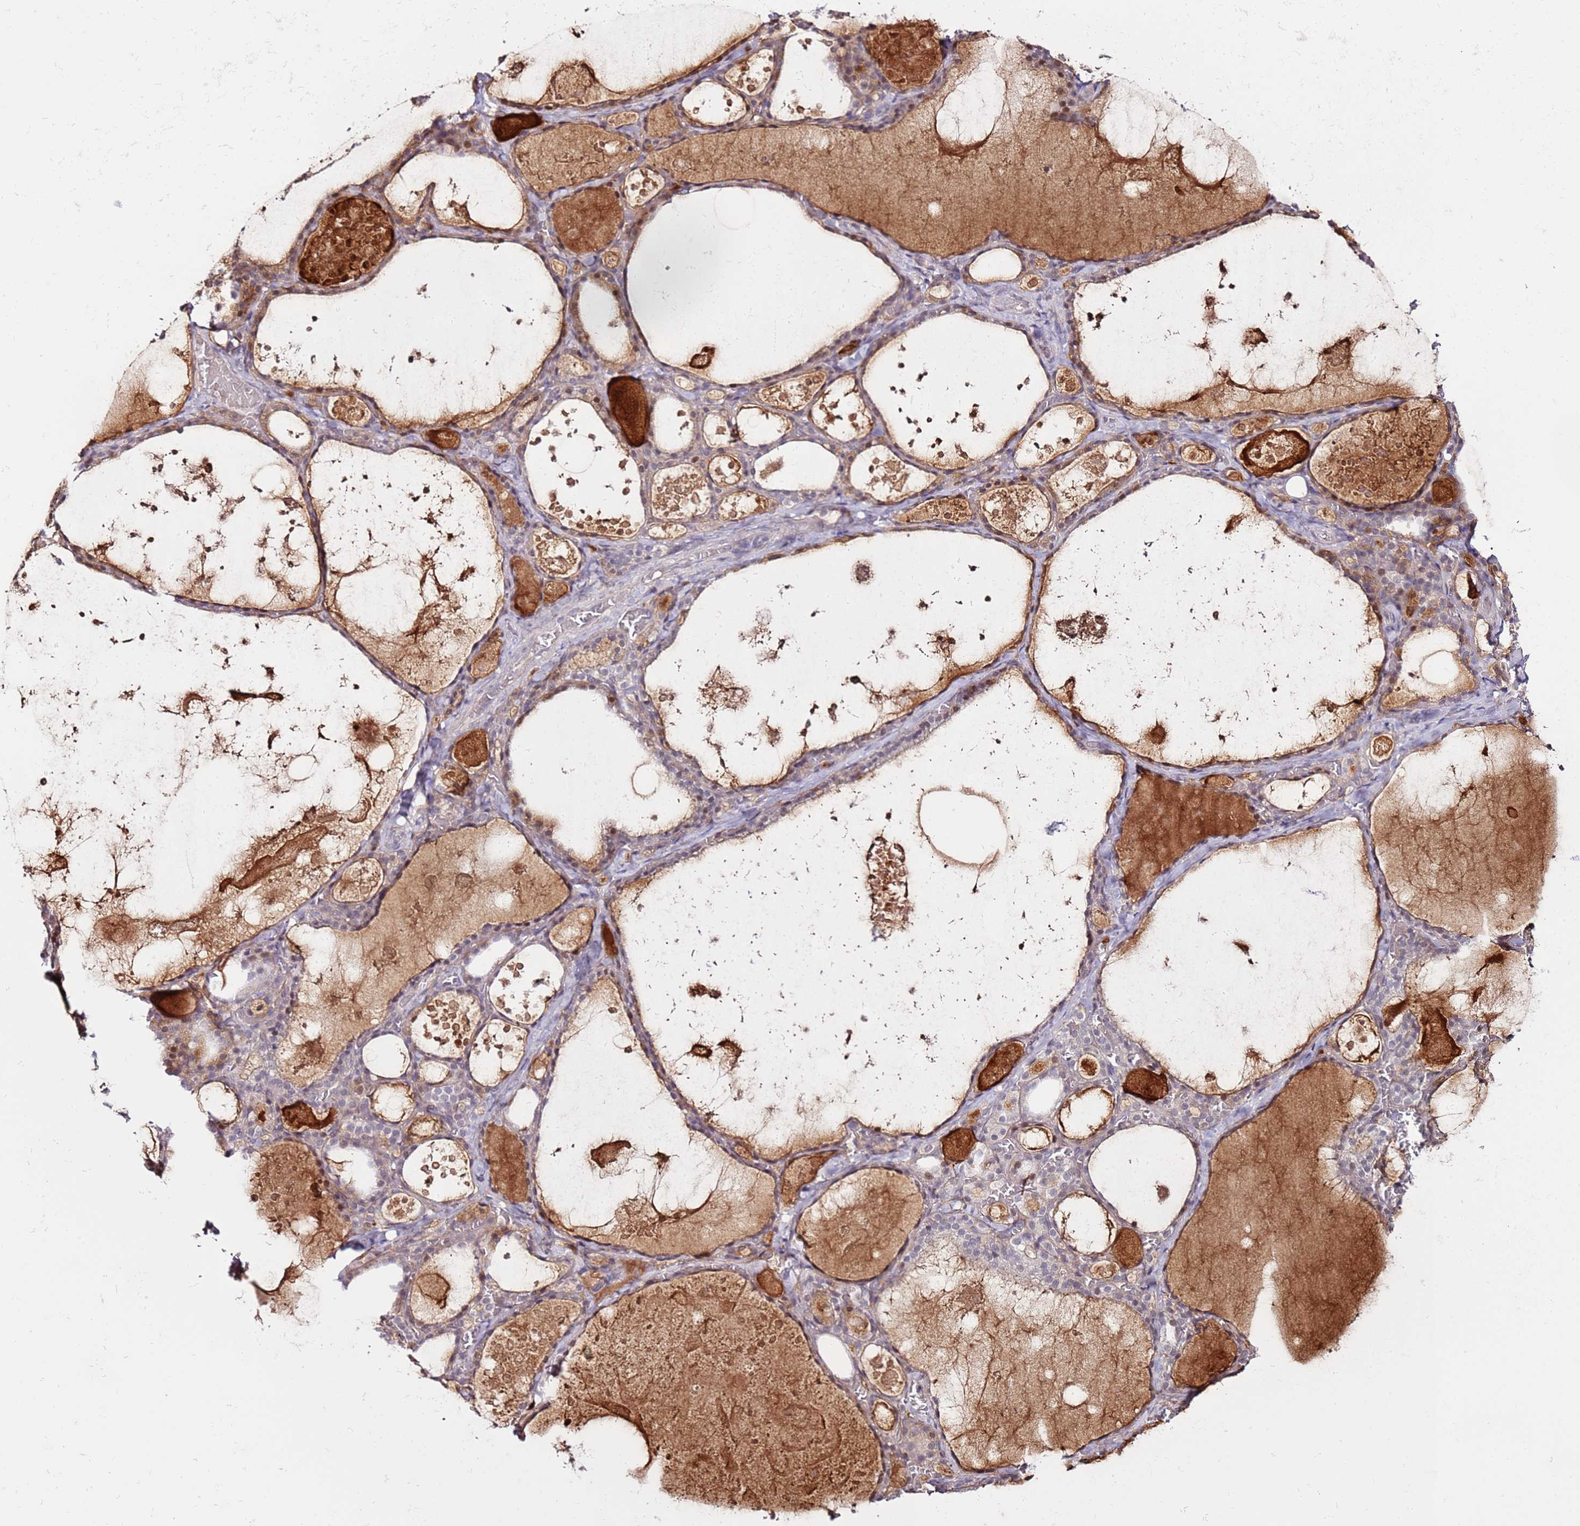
{"staining": {"intensity": "weak", "quantity": "25%-75%", "location": "cytoplasmic/membranous"}, "tissue": "thyroid gland", "cell_type": "Glandular cells", "image_type": "normal", "snomed": [{"axis": "morphology", "description": "Normal tissue, NOS"}, {"axis": "topography", "description": "Thyroid gland"}], "caption": "Thyroid gland stained for a protein (brown) reveals weak cytoplasmic/membranous positive staining in approximately 25%-75% of glandular cells.", "gene": "MTG2", "patient": {"sex": "male", "age": 56}}